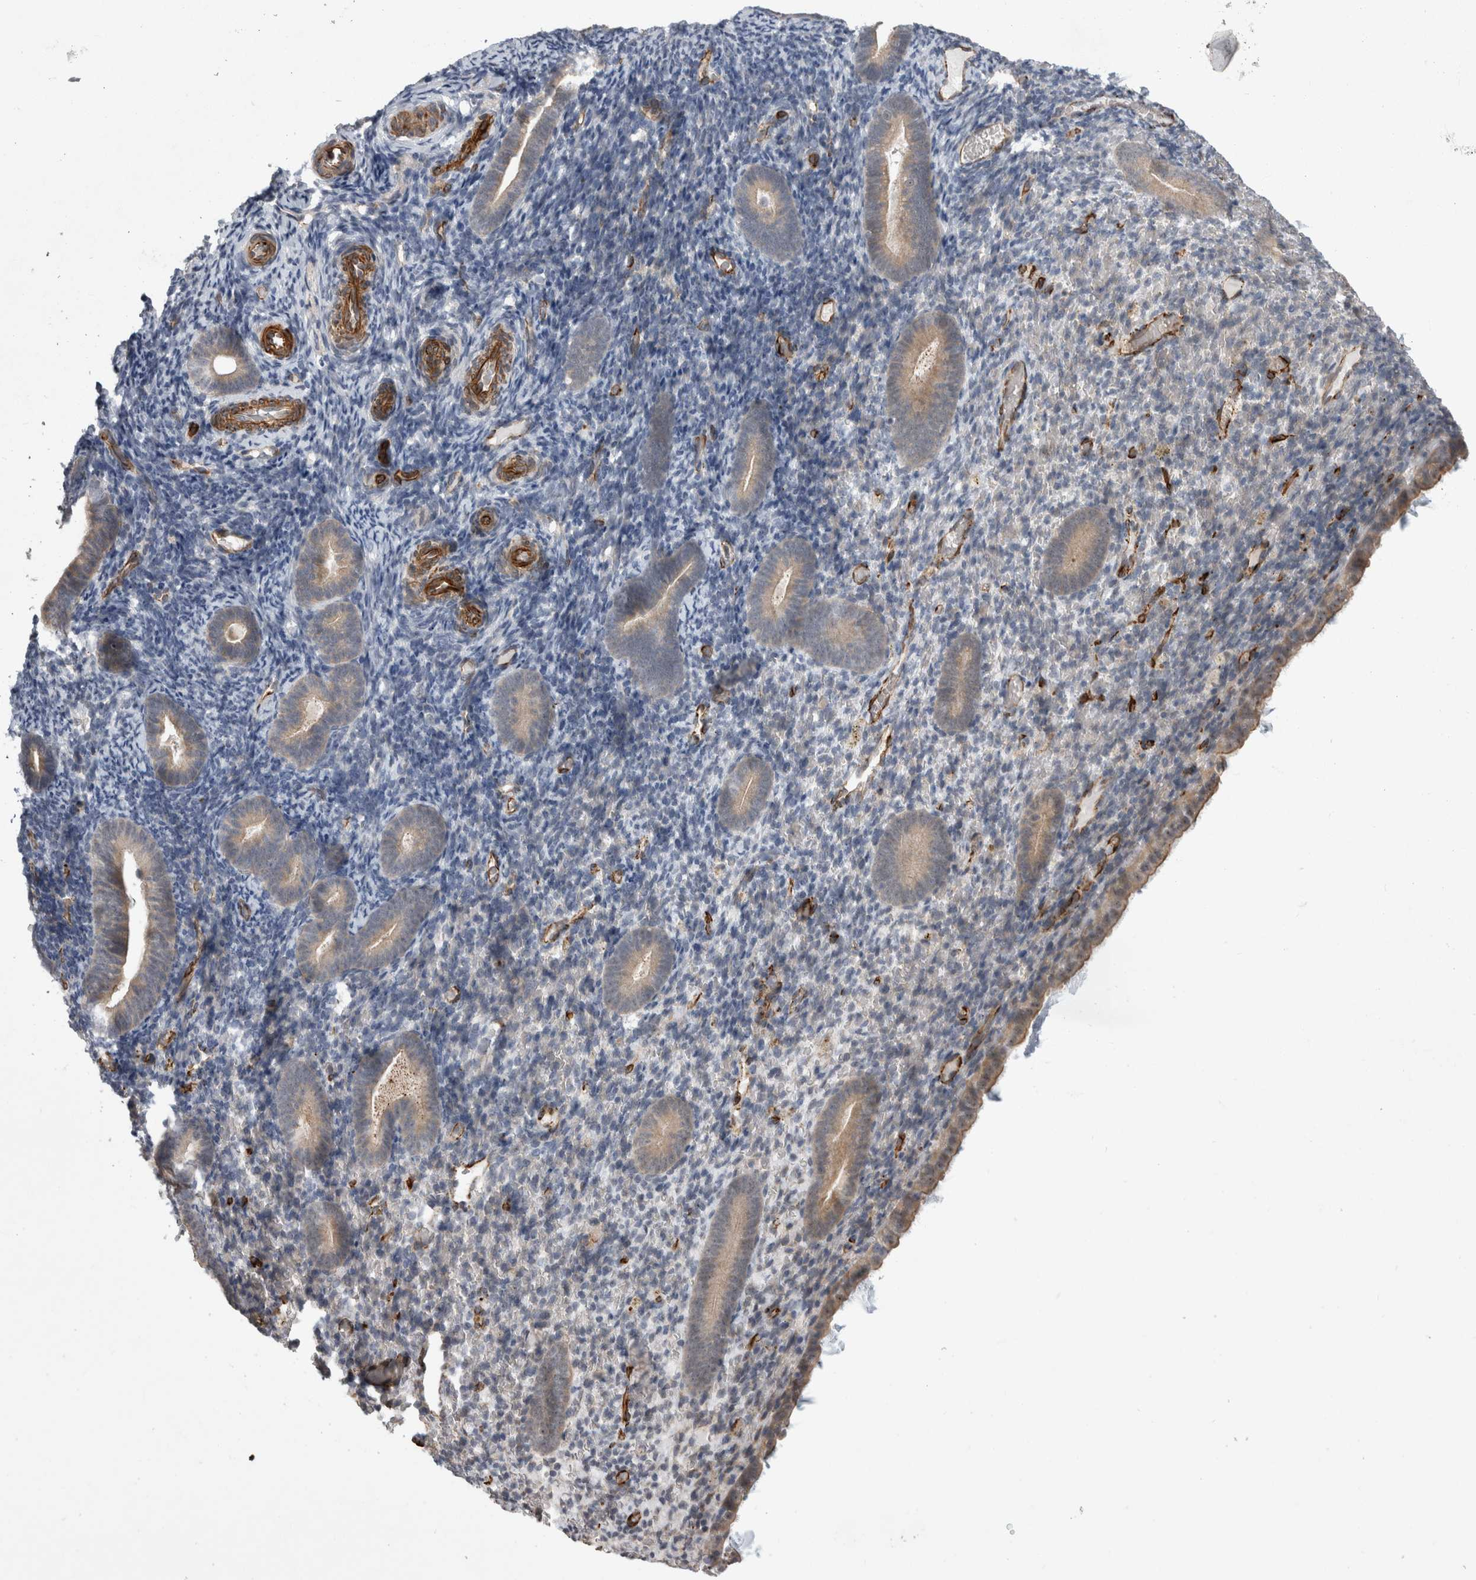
{"staining": {"intensity": "negative", "quantity": "none", "location": "none"}, "tissue": "endometrium", "cell_type": "Cells in endometrial stroma", "image_type": "normal", "snomed": [{"axis": "morphology", "description": "Normal tissue, NOS"}, {"axis": "topography", "description": "Endometrium"}], "caption": "IHC of benign endometrium exhibits no positivity in cells in endometrial stroma. Brightfield microscopy of IHC stained with DAB (3,3'-diaminobenzidine) (brown) and hematoxylin (blue), captured at high magnification.", "gene": "FAM83H", "patient": {"sex": "female", "age": 51}}